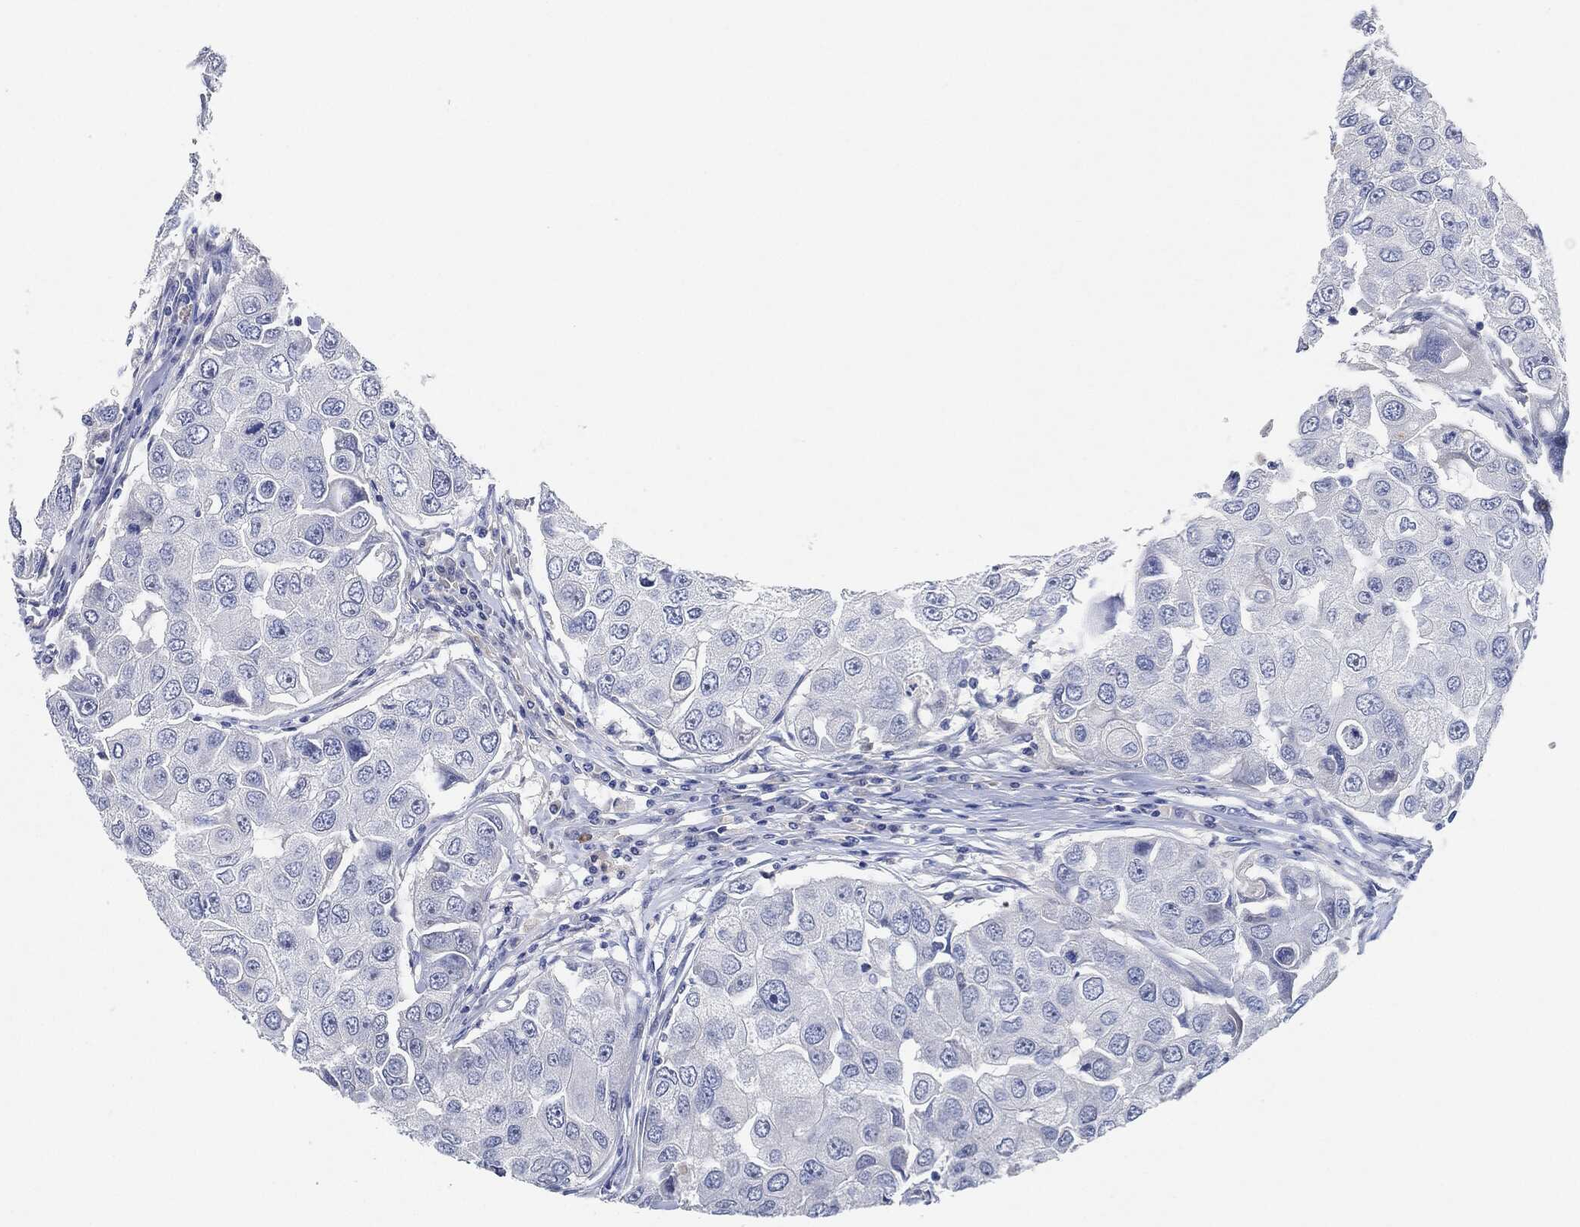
{"staining": {"intensity": "negative", "quantity": "none", "location": "none"}, "tissue": "breast cancer", "cell_type": "Tumor cells", "image_type": "cancer", "snomed": [{"axis": "morphology", "description": "Duct carcinoma"}, {"axis": "topography", "description": "Breast"}], "caption": "This is an IHC histopathology image of human breast invasive ductal carcinoma. There is no positivity in tumor cells.", "gene": "NTRK1", "patient": {"sex": "female", "age": 27}}